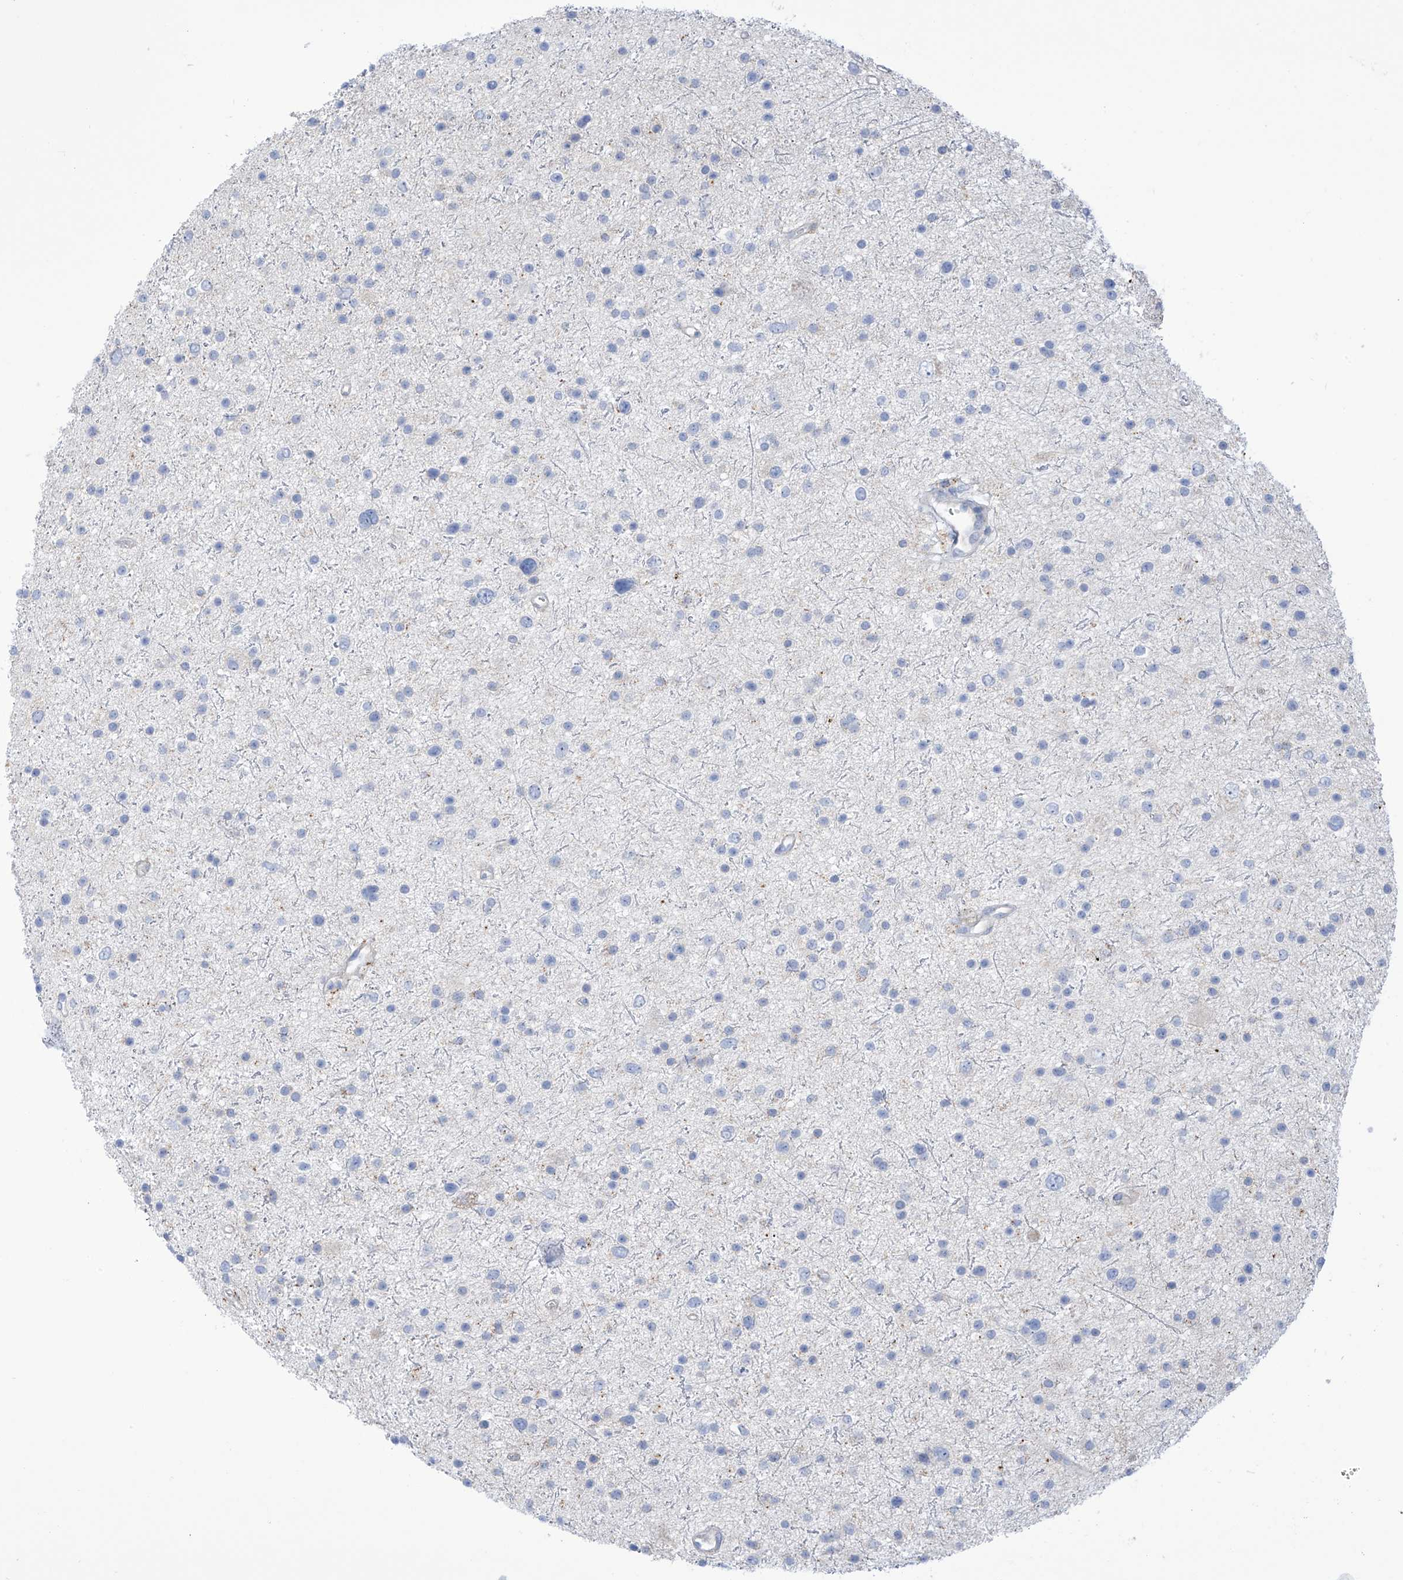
{"staining": {"intensity": "negative", "quantity": "none", "location": "none"}, "tissue": "glioma", "cell_type": "Tumor cells", "image_type": "cancer", "snomed": [{"axis": "morphology", "description": "Glioma, malignant, Low grade"}, {"axis": "topography", "description": "Brain"}], "caption": "Image shows no significant protein staining in tumor cells of glioma.", "gene": "FABP2", "patient": {"sex": "female", "age": 37}}